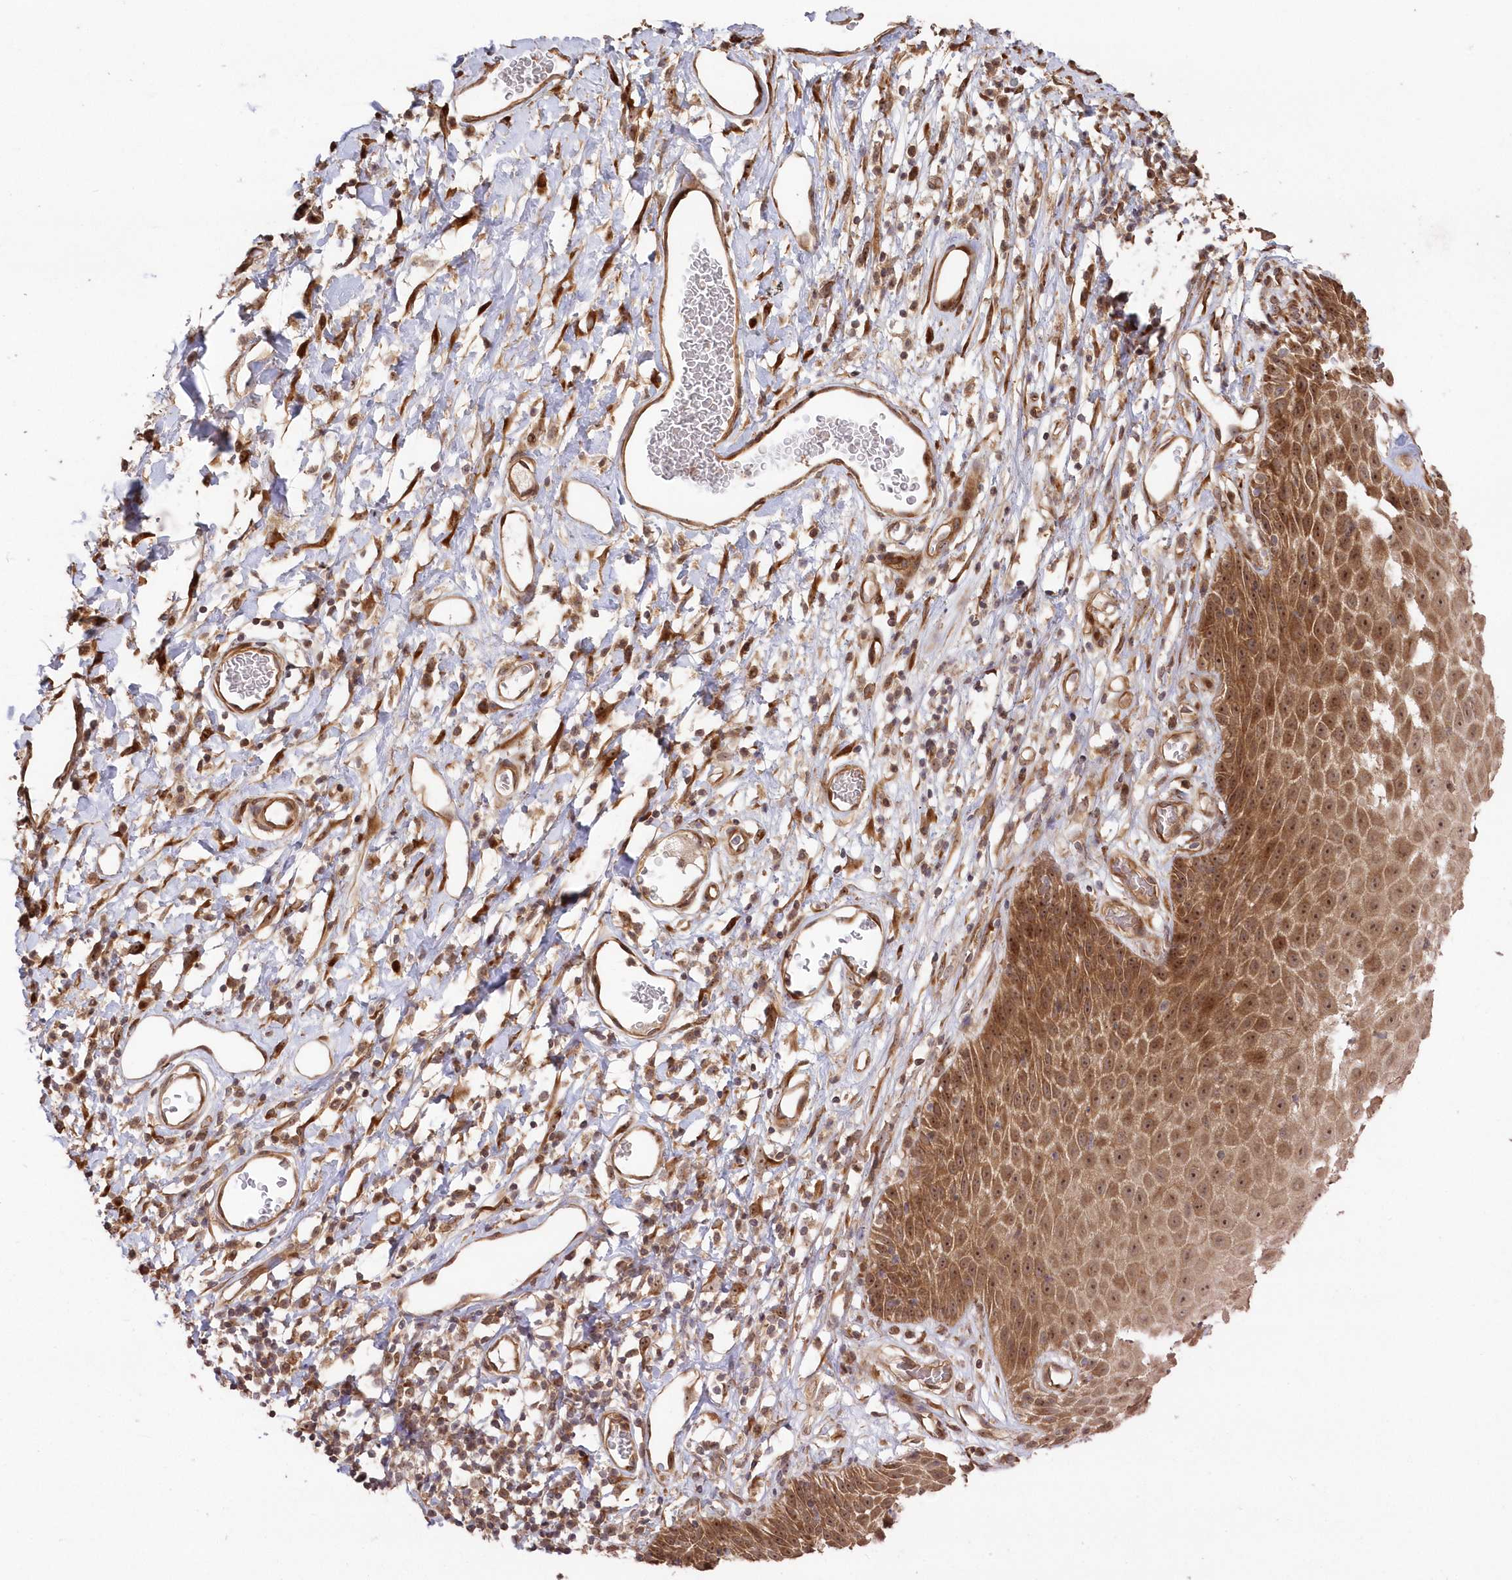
{"staining": {"intensity": "strong", "quantity": ">75%", "location": "cytoplasmic/membranous,nuclear"}, "tissue": "skin", "cell_type": "Epidermal cells", "image_type": "normal", "snomed": [{"axis": "morphology", "description": "Normal tissue, NOS"}, {"axis": "topography", "description": "Vulva"}], "caption": "Strong cytoplasmic/membranous,nuclear expression for a protein is seen in approximately >75% of epidermal cells of unremarkable skin using immunohistochemistry (IHC).", "gene": "TBCA", "patient": {"sex": "female", "age": 68}}